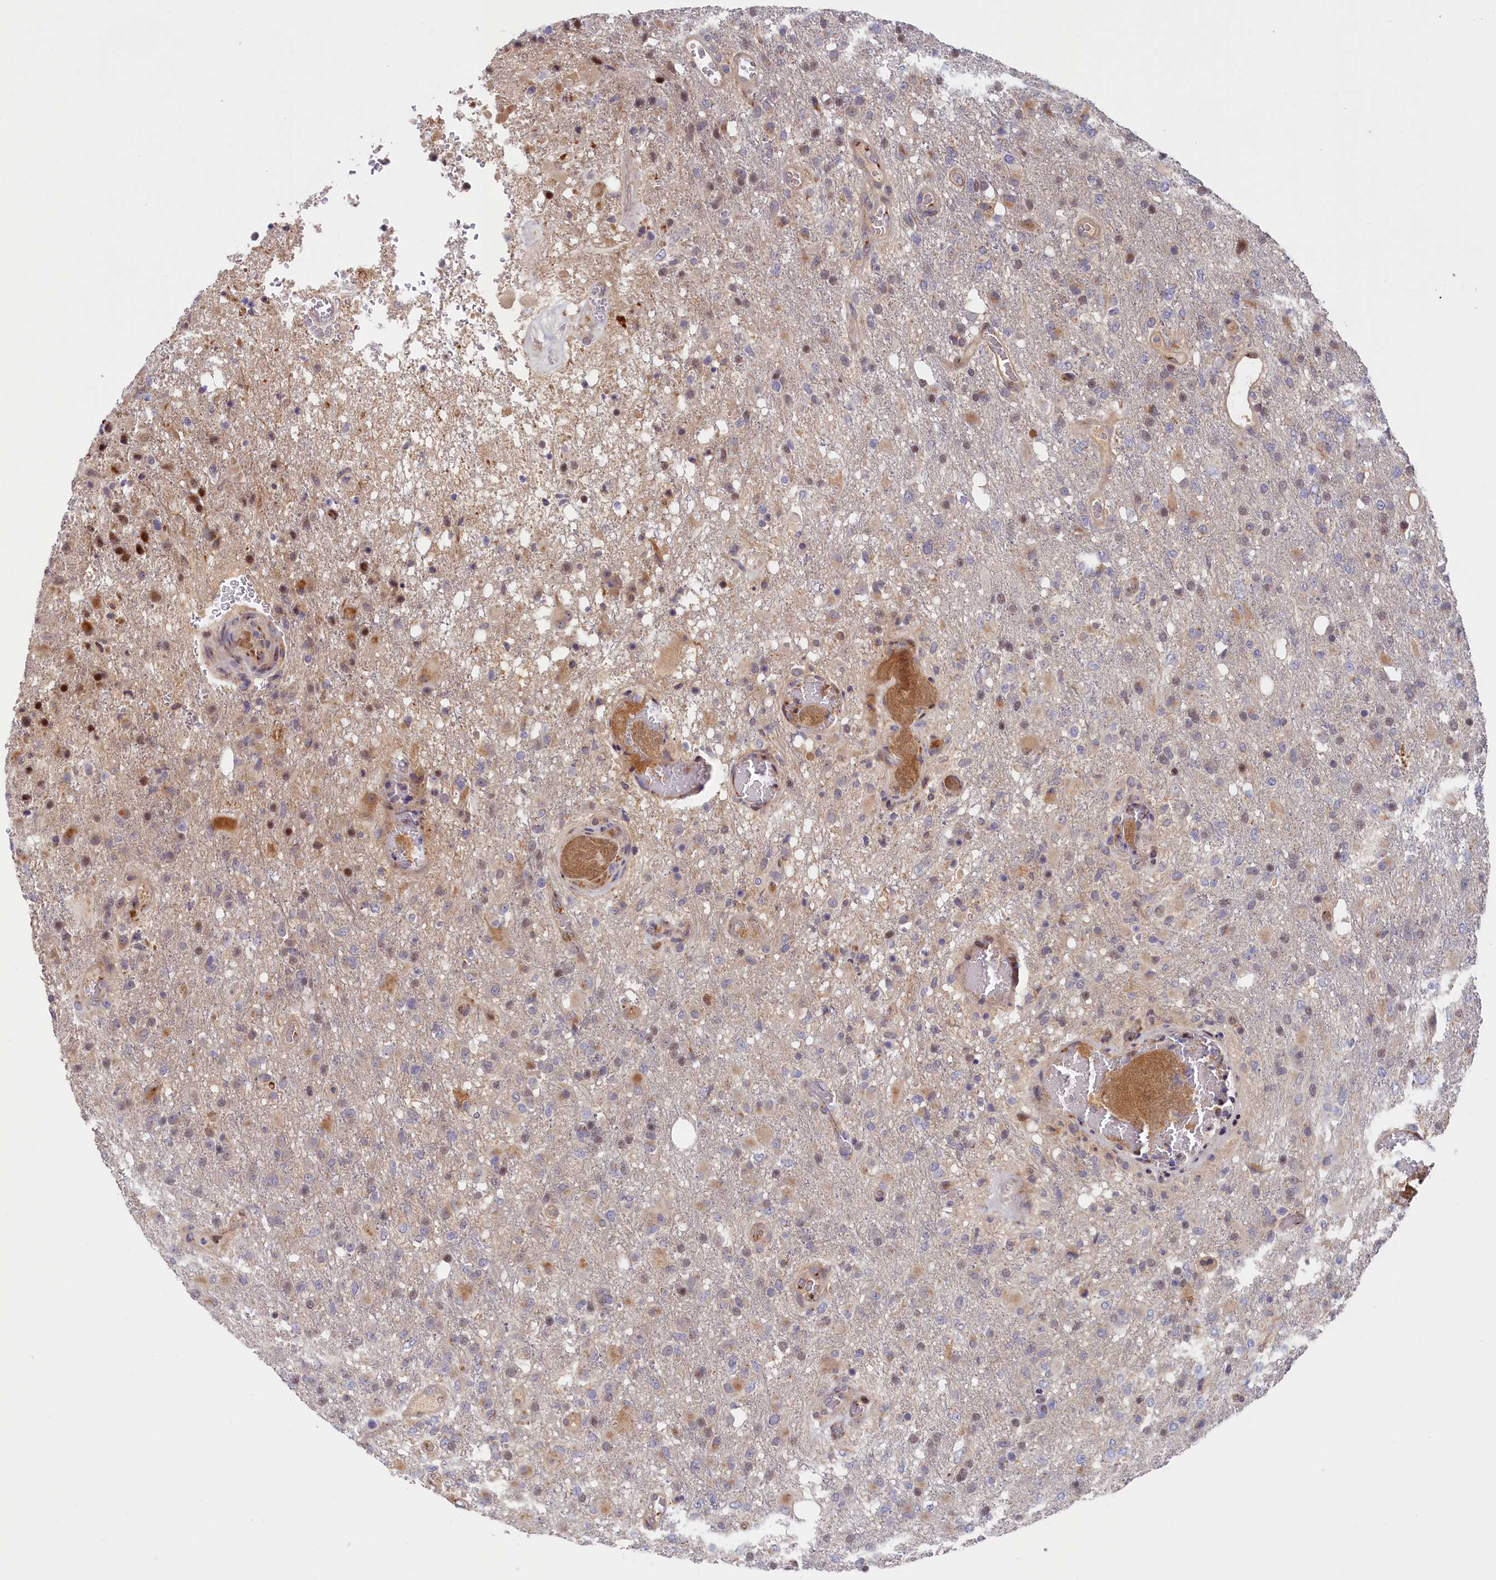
{"staining": {"intensity": "negative", "quantity": "none", "location": "none"}, "tissue": "glioma", "cell_type": "Tumor cells", "image_type": "cancer", "snomed": [{"axis": "morphology", "description": "Glioma, malignant, High grade"}, {"axis": "topography", "description": "Brain"}], "caption": "An immunohistochemistry micrograph of malignant high-grade glioma is shown. There is no staining in tumor cells of malignant high-grade glioma. (DAB immunohistochemistry visualized using brightfield microscopy, high magnification).", "gene": "CHST12", "patient": {"sex": "female", "age": 74}}